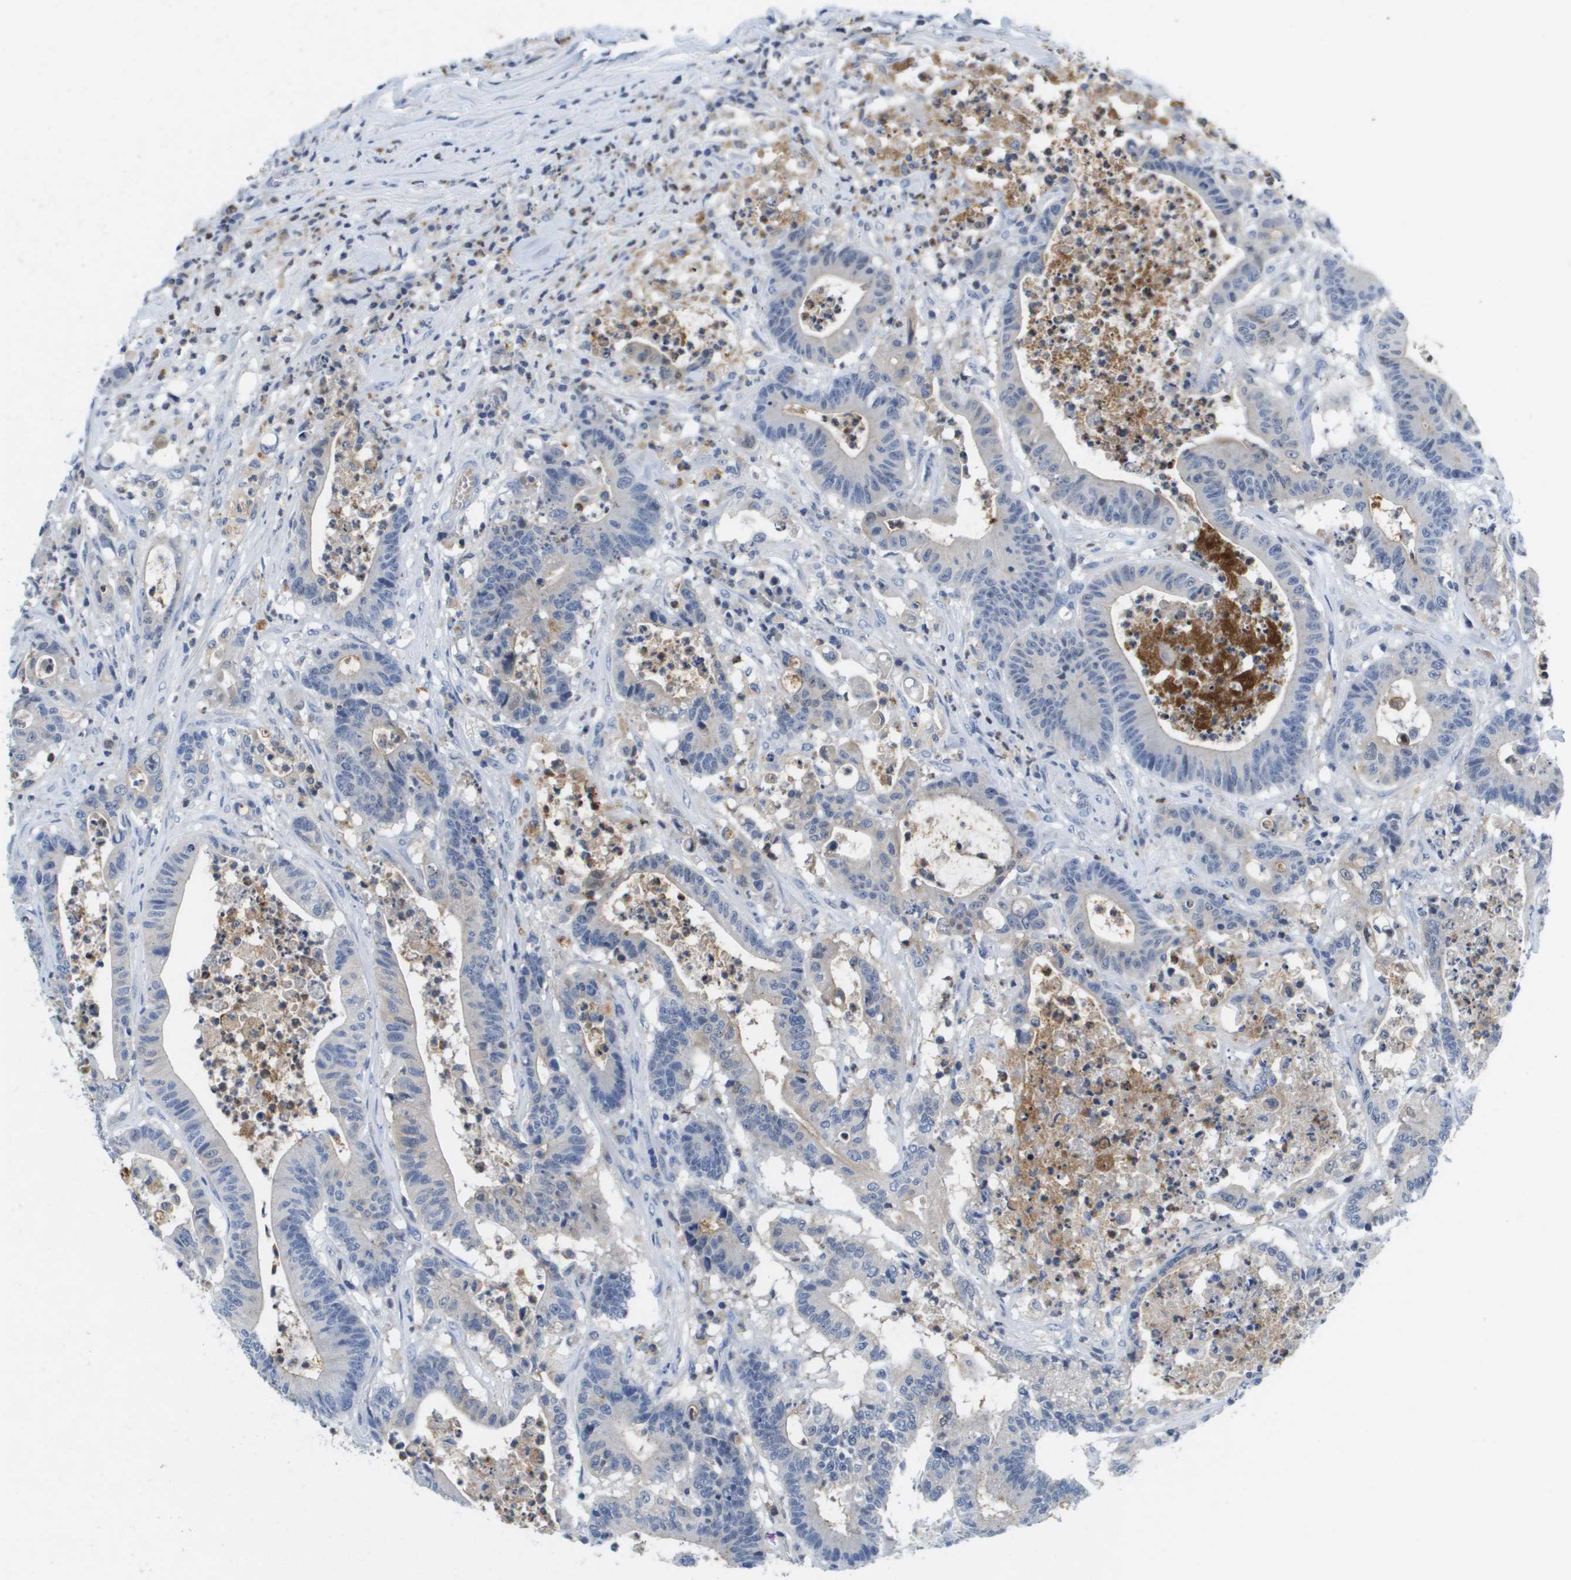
{"staining": {"intensity": "moderate", "quantity": "<25%", "location": "cytoplasmic/membranous"}, "tissue": "colorectal cancer", "cell_type": "Tumor cells", "image_type": "cancer", "snomed": [{"axis": "morphology", "description": "Adenocarcinoma, NOS"}, {"axis": "topography", "description": "Colon"}], "caption": "Immunohistochemical staining of human adenocarcinoma (colorectal) demonstrates low levels of moderate cytoplasmic/membranous protein positivity in approximately <25% of tumor cells.", "gene": "LIPG", "patient": {"sex": "female", "age": 84}}